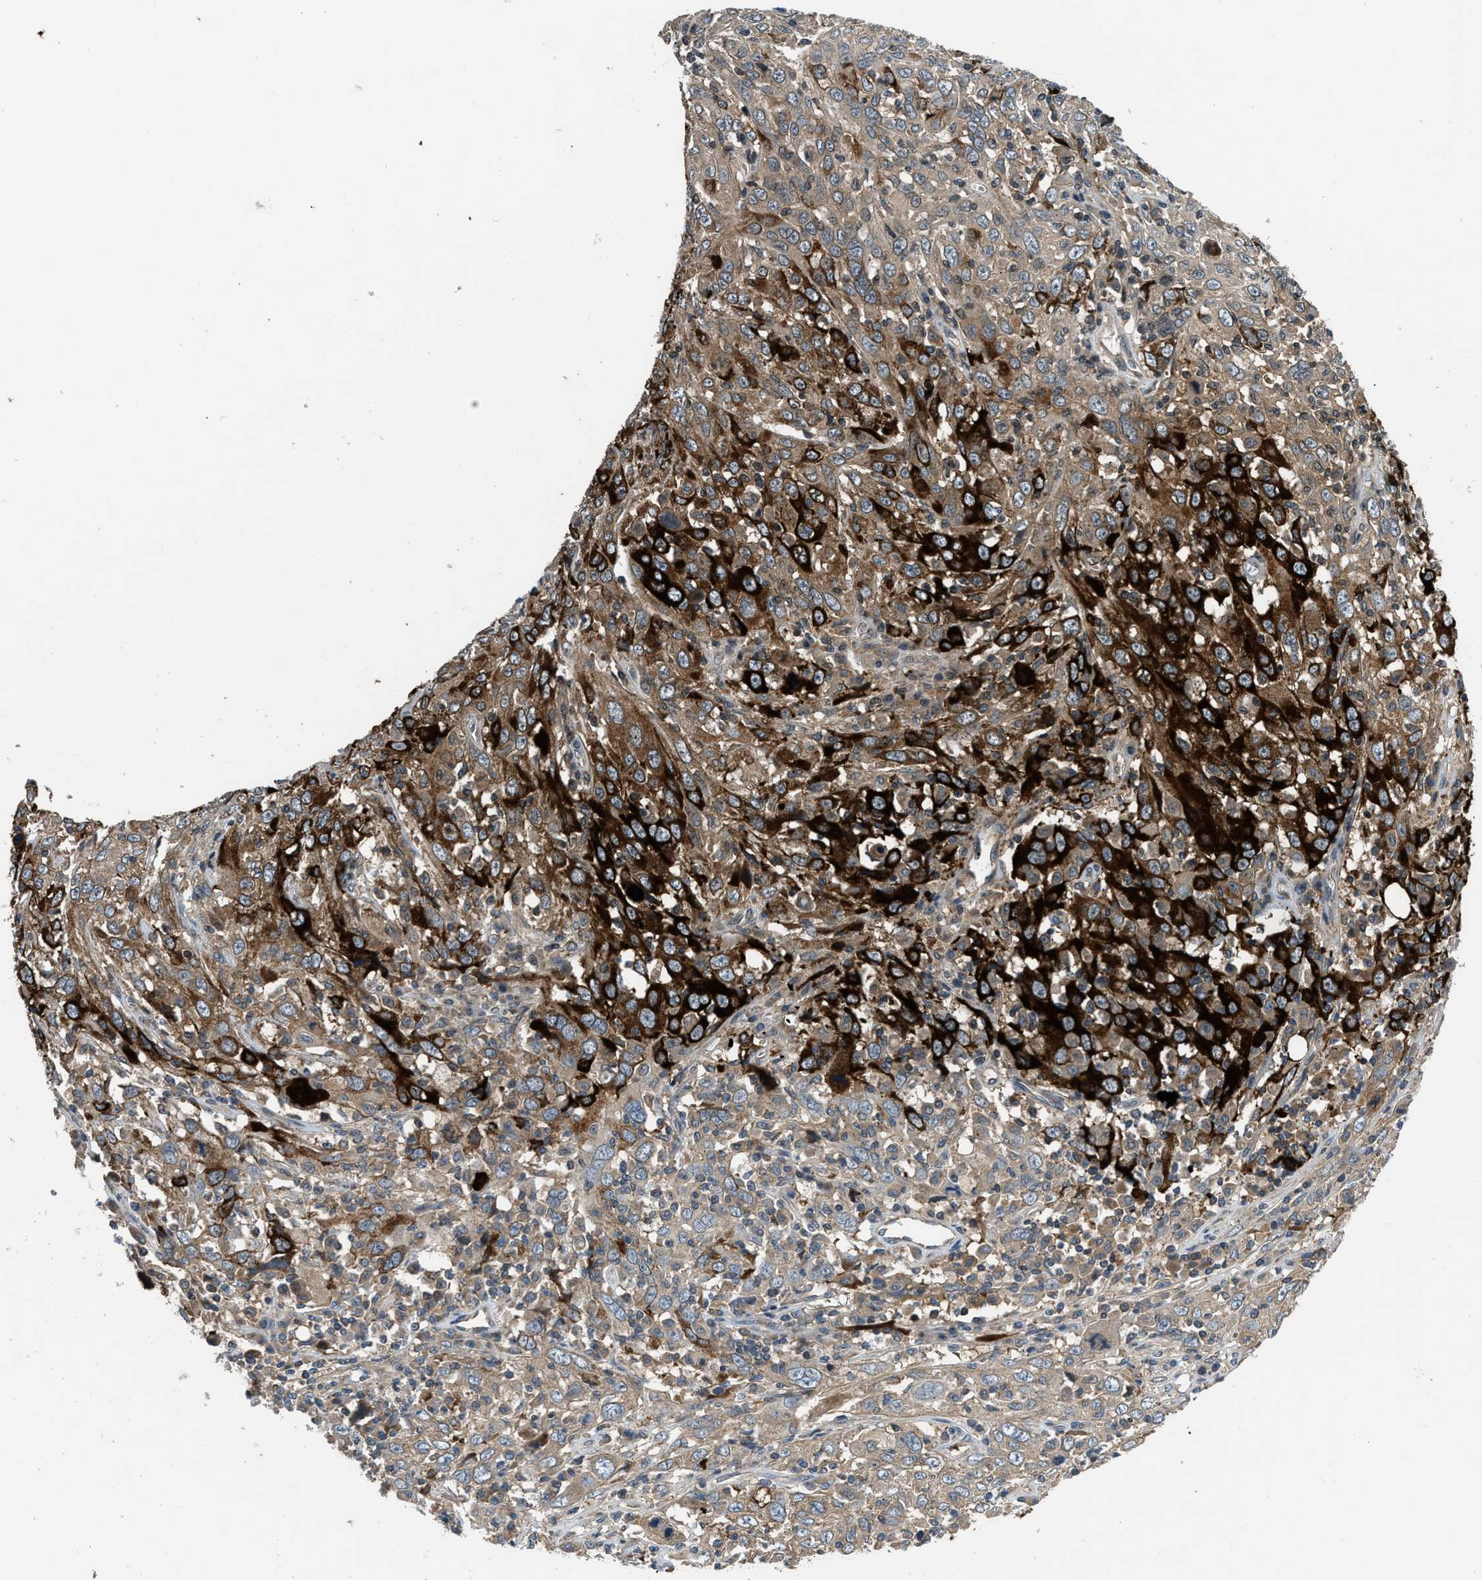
{"staining": {"intensity": "strong", "quantity": "25%-75%", "location": "cytoplasmic/membranous"}, "tissue": "cervical cancer", "cell_type": "Tumor cells", "image_type": "cancer", "snomed": [{"axis": "morphology", "description": "Squamous cell carcinoma, NOS"}, {"axis": "topography", "description": "Cervix"}], "caption": "Immunohistochemistry photomicrograph of neoplastic tissue: cervical cancer (squamous cell carcinoma) stained using IHC demonstrates high levels of strong protein expression localized specifically in the cytoplasmic/membranous of tumor cells, appearing as a cytoplasmic/membranous brown color.", "gene": "IL3RA", "patient": {"sex": "female", "age": 46}}